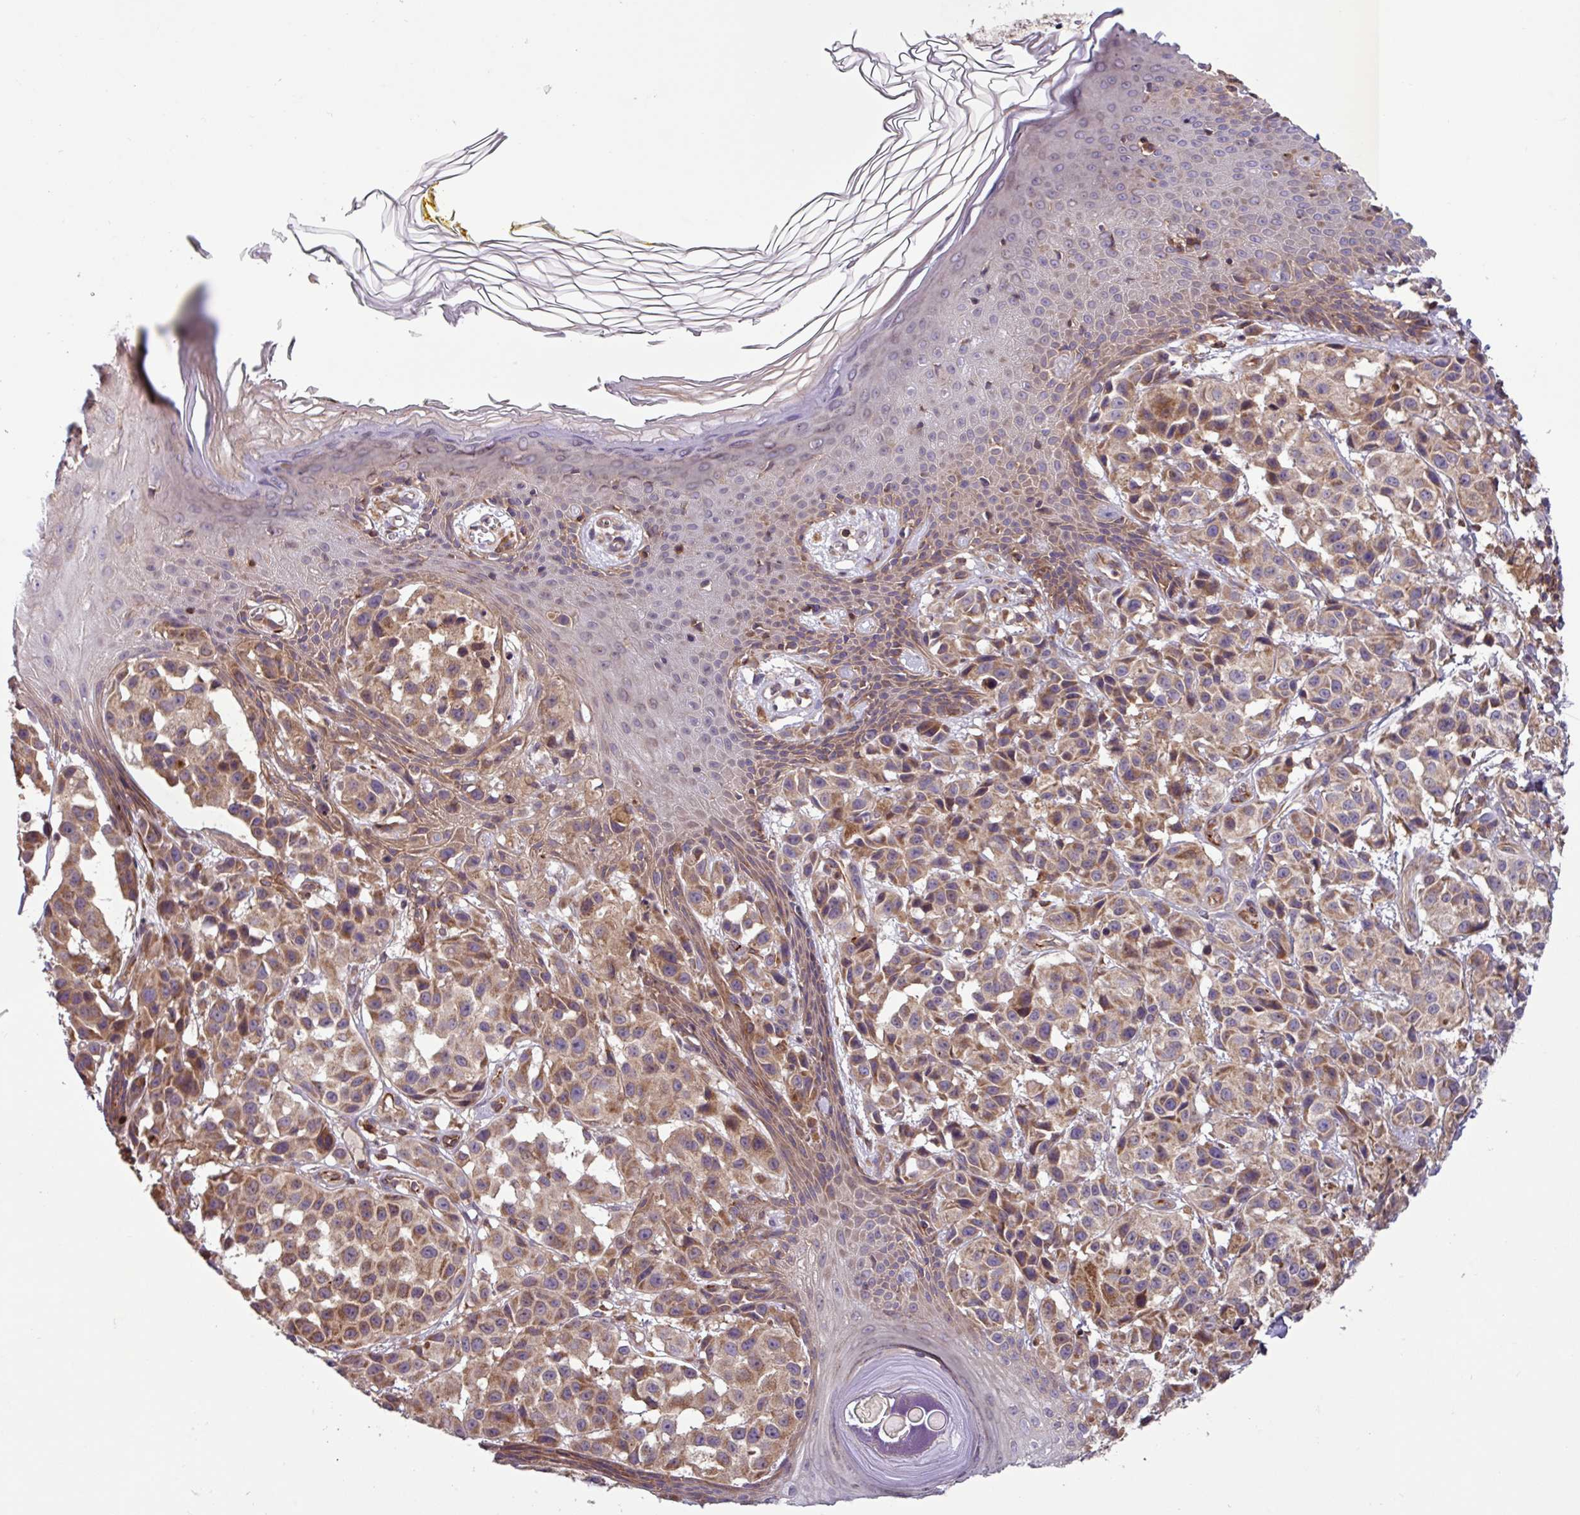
{"staining": {"intensity": "moderate", "quantity": ">75%", "location": "cytoplasmic/membranous"}, "tissue": "melanoma", "cell_type": "Tumor cells", "image_type": "cancer", "snomed": [{"axis": "morphology", "description": "Malignant melanoma, NOS"}, {"axis": "topography", "description": "Skin"}], "caption": "About >75% of tumor cells in human malignant melanoma reveal moderate cytoplasmic/membranous protein positivity as visualized by brown immunohistochemical staining.", "gene": "PLEKHD1", "patient": {"sex": "male", "age": 39}}